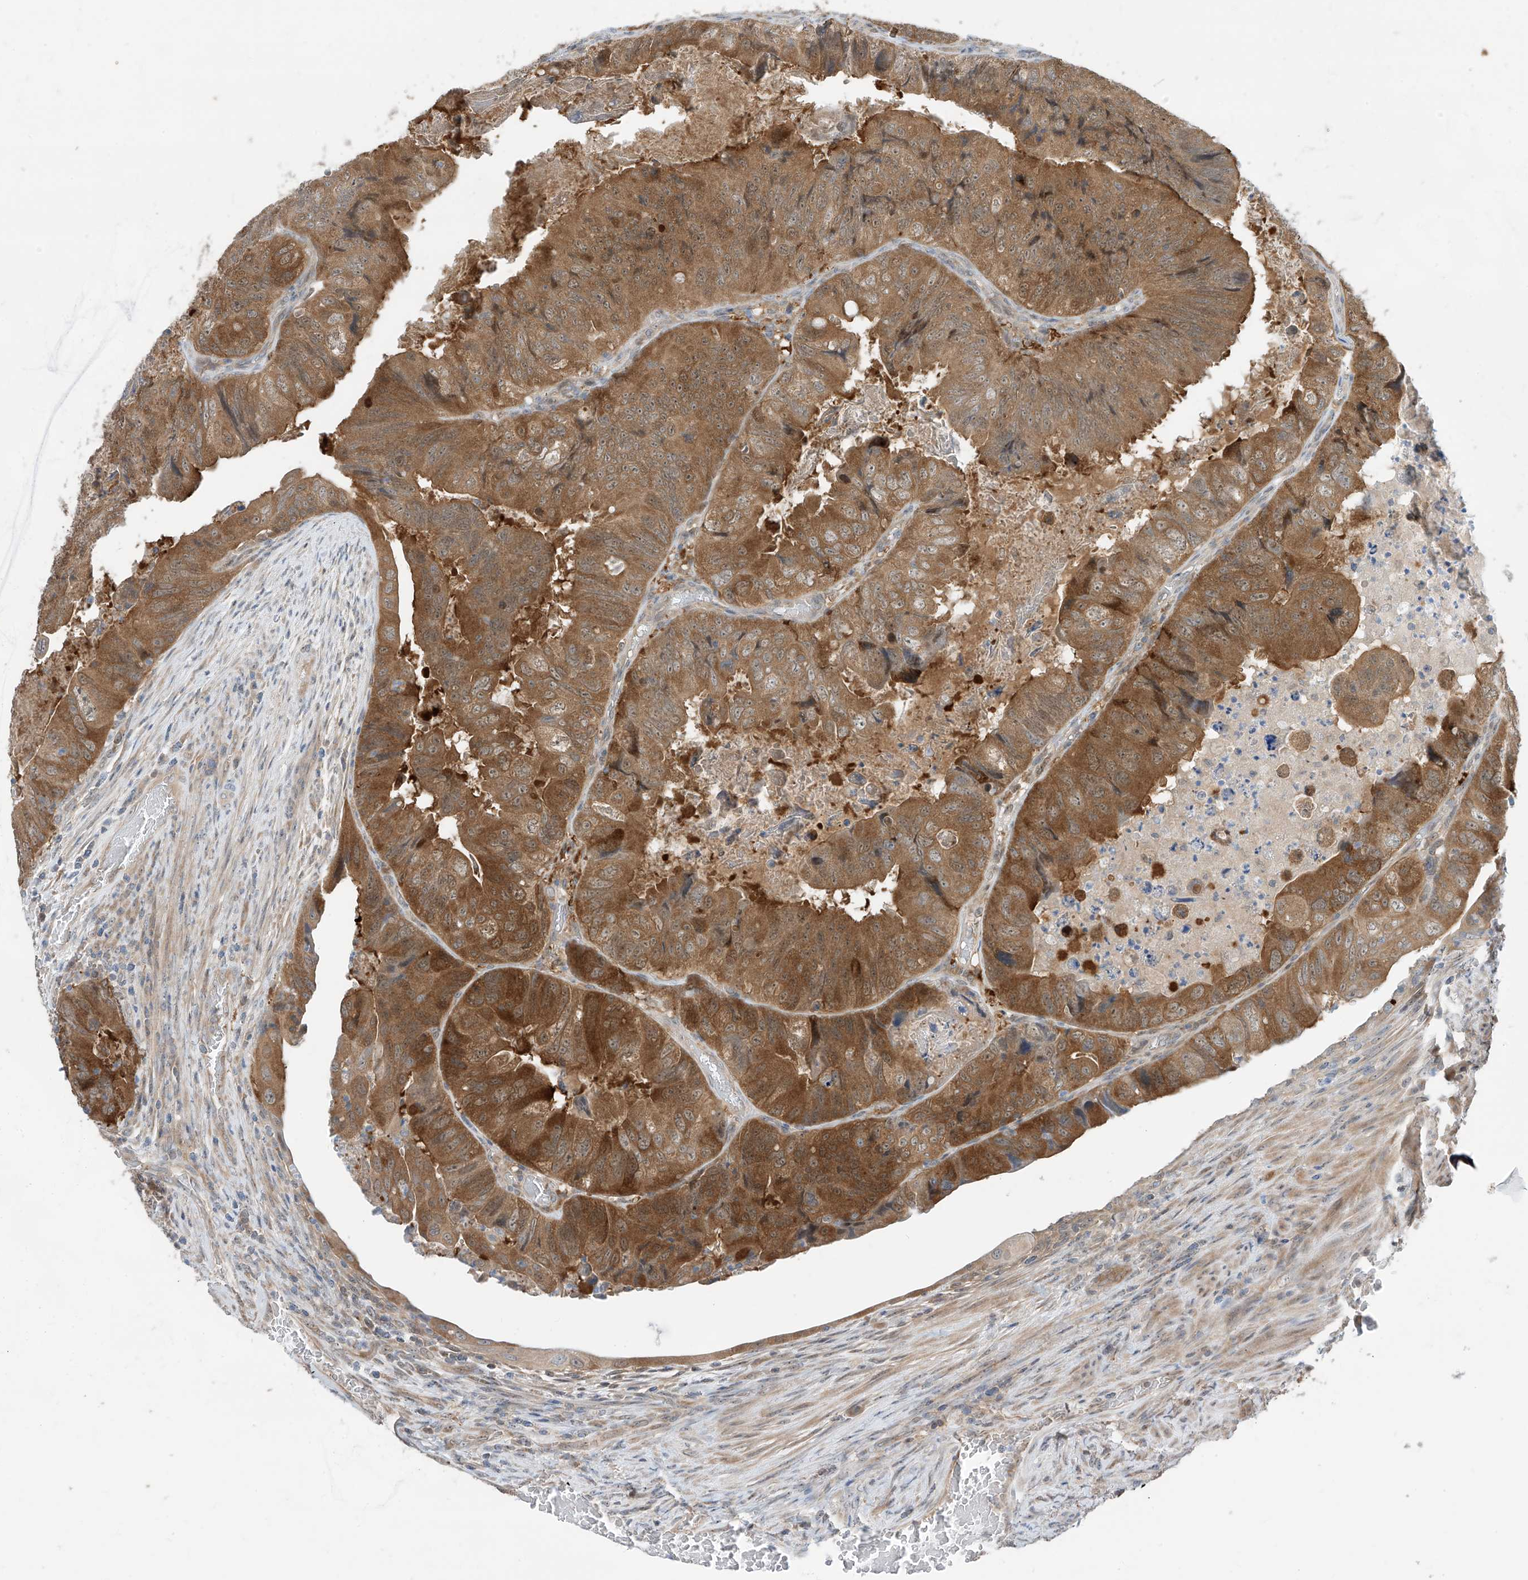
{"staining": {"intensity": "strong", "quantity": ">75%", "location": "cytoplasmic/membranous"}, "tissue": "colorectal cancer", "cell_type": "Tumor cells", "image_type": "cancer", "snomed": [{"axis": "morphology", "description": "Adenocarcinoma, NOS"}, {"axis": "topography", "description": "Rectum"}], "caption": "Strong cytoplasmic/membranous protein staining is identified in about >75% of tumor cells in colorectal cancer. Nuclei are stained in blue.", "gene": "TTC38", "patient": {"sex": "male", "age": 63}}